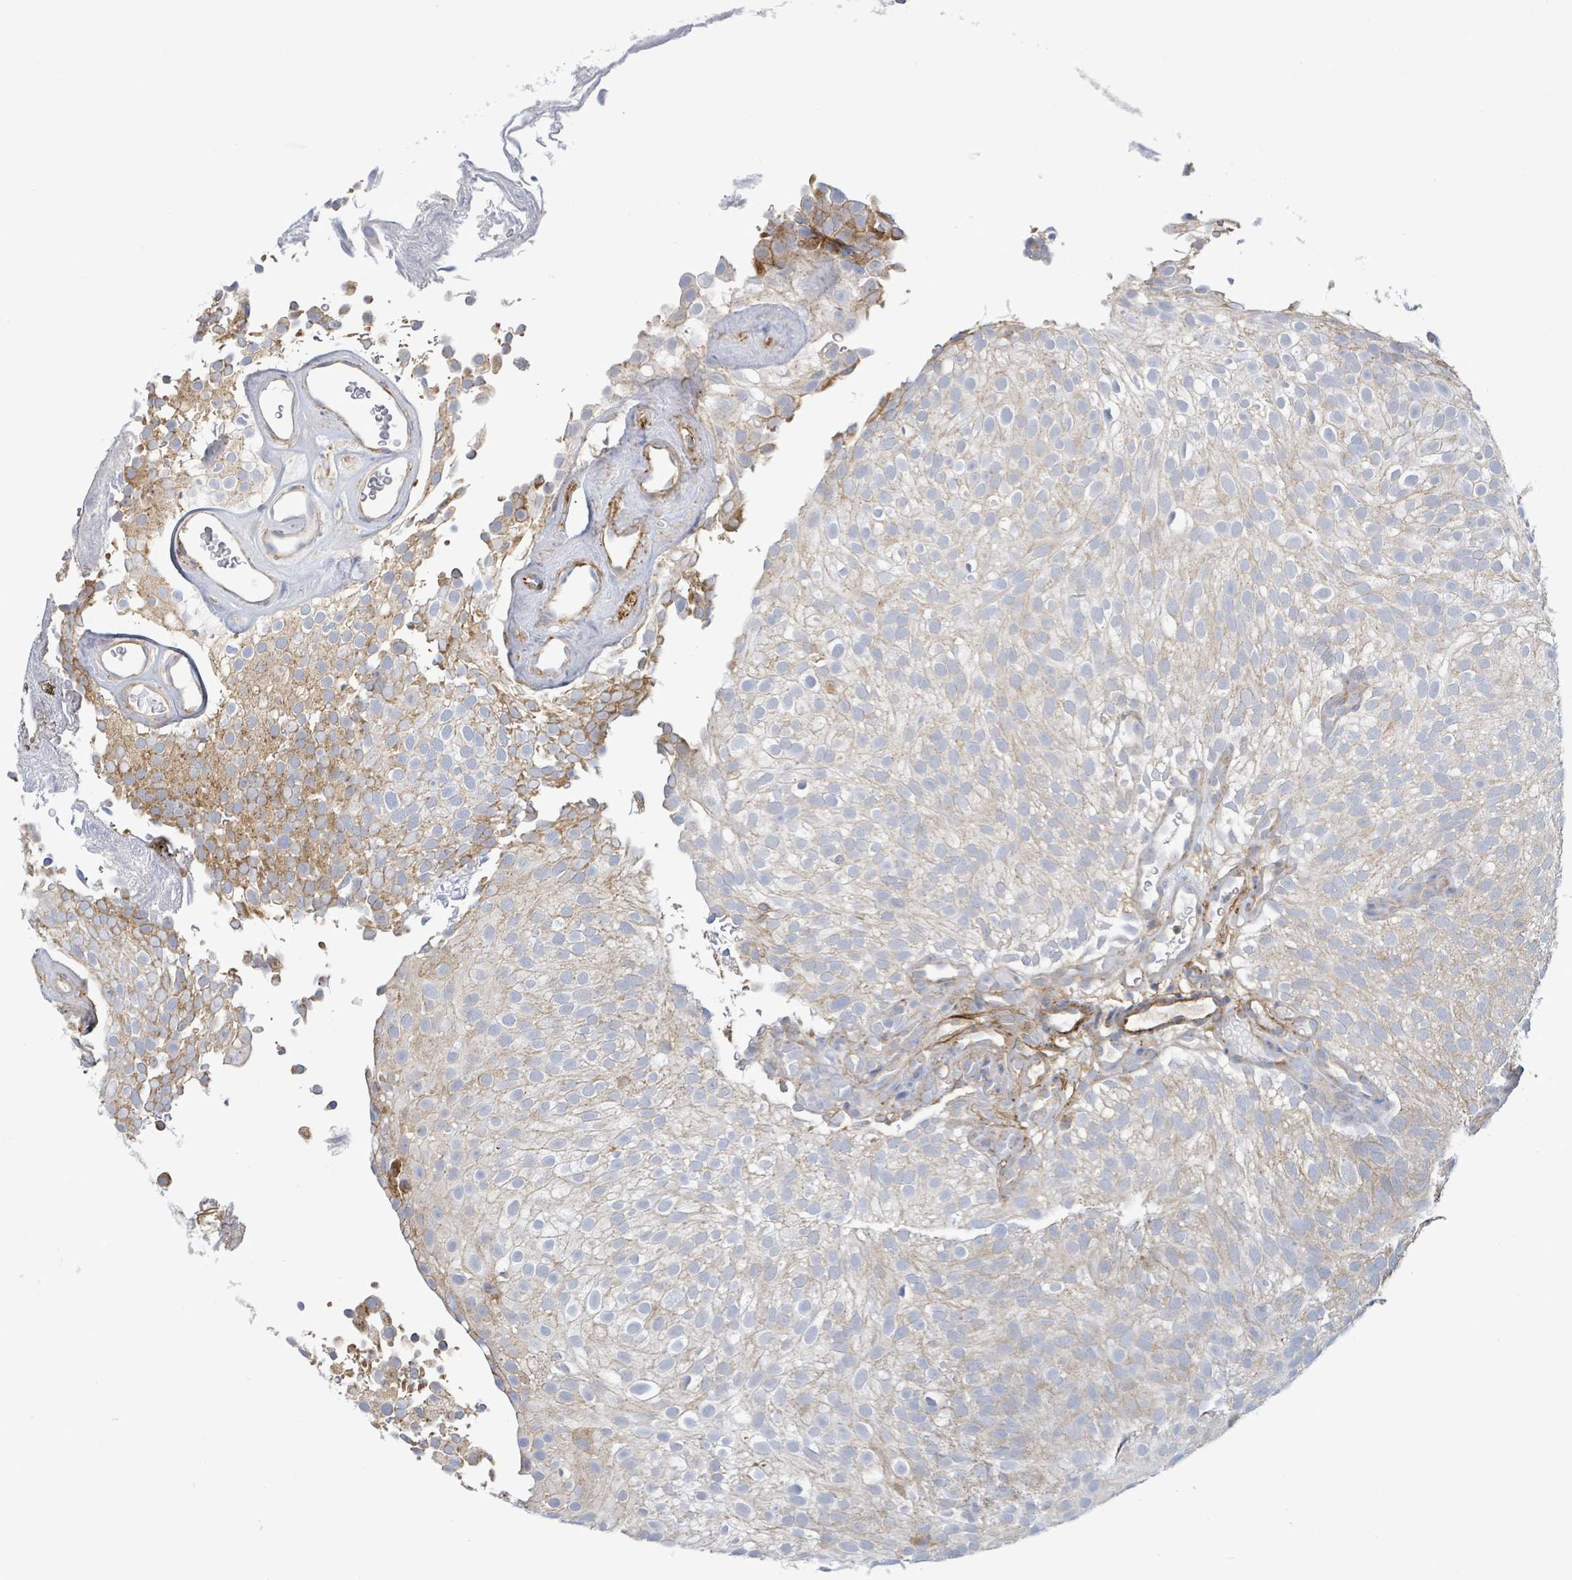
{"staining": {"intensity": "moderate", "quantity": "25%-75%", "location": "cytoplasmic/membranous"}, "tissue": "urothelial cancer", "cell_type": "Tumor cells", "image_type": "cancer", "snomed": [{"axis": "morphology", "description": "Urothelial carcinoma, Low grade"}, {"axis": "topography", "description": "Urinary bladder"}], "caption": "An IHC photomicrograph of neoplastic tissue is shown. Protein staining in brown highlights moderate cytoplasmic/membranous positivity in urothelial cancer within tumor cells.", "gene": "EGFL7", "patient": {"sex": "male", "age": 78}}